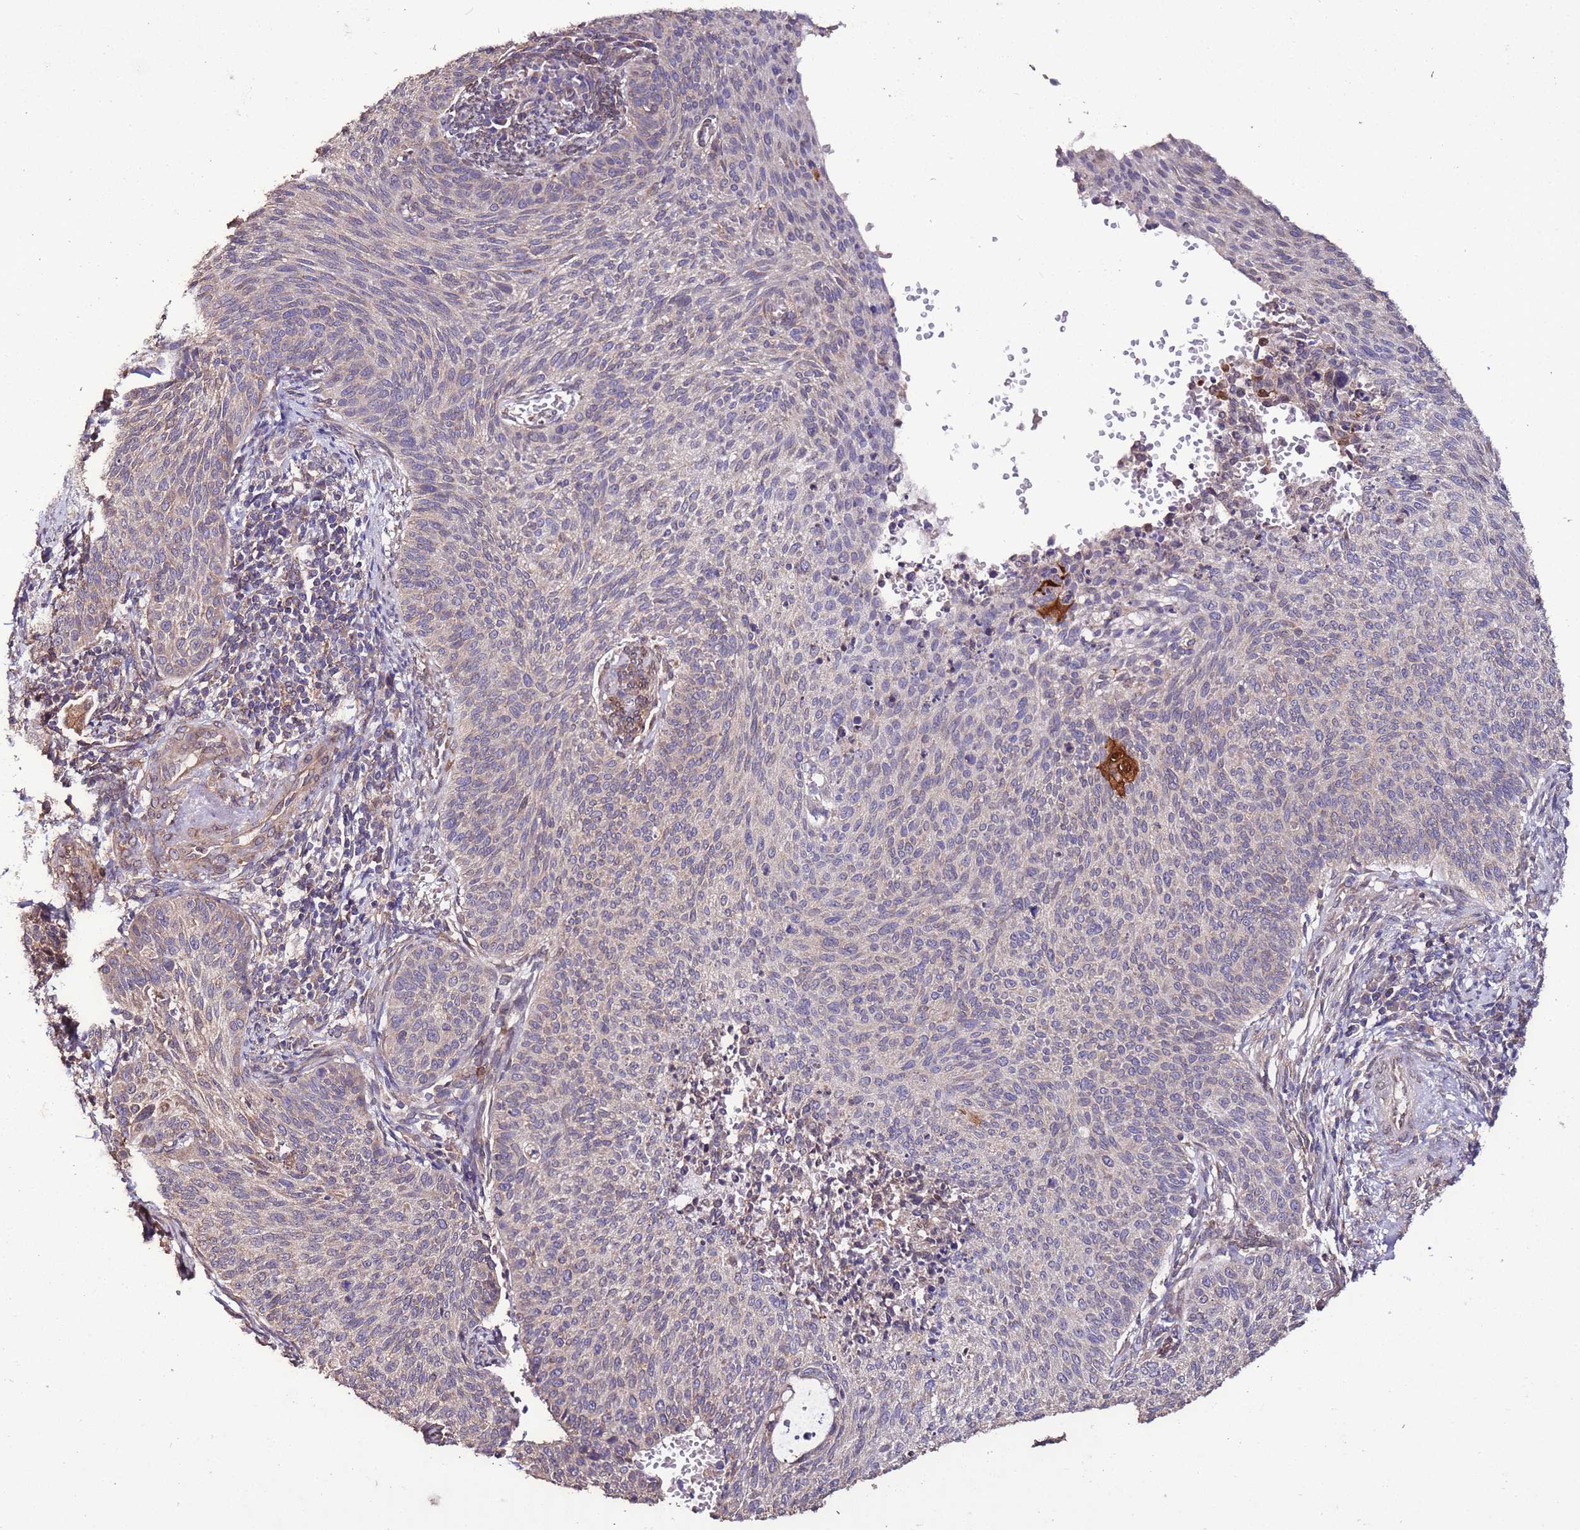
{"staining": {"intensity": "negative", "quantity": "none", "location": "none"}, "tissue": "cervical cancer", "cell_type": "Tumor cells", "image_type": "cancer", "snomed": [{"axis": "morphology", "description": "Squamous cell carcinoma, NOS"}, {"axis": "topography", "description": "Cervix"}], "caption": "Protein analysis of squamous cell carcinoma (cervical) demonstrates no significant expression in tumor cells.", "gene": "SLC41A3", "patient": {"sex": "female", "age": 70}}